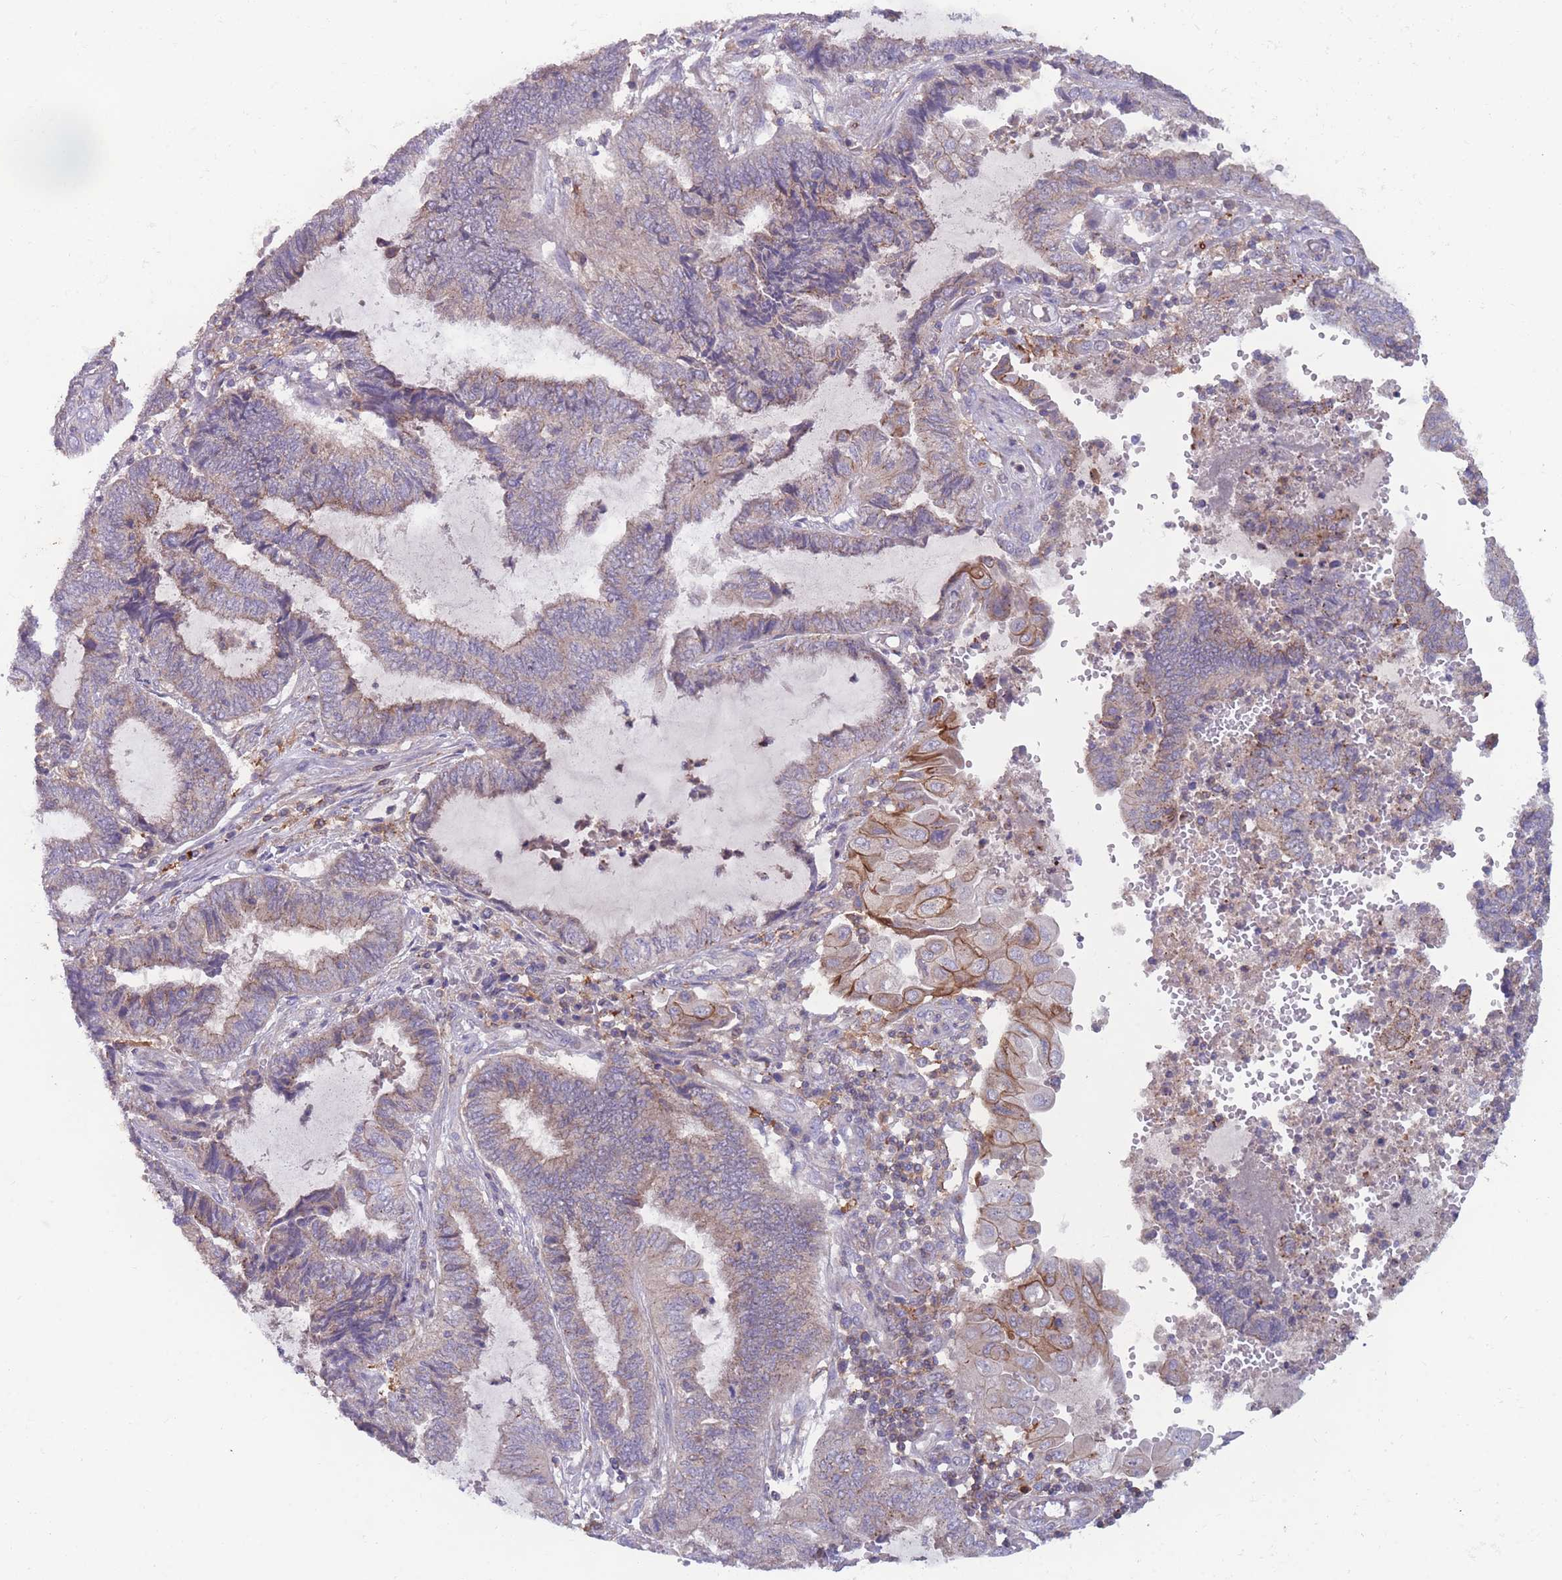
{"staining": {"intensity": "moderate", "quantity": "<25%", "location": "cytoplasmic/membranous"}, "tissue": "endometrial cancer", "cell_type": "Tumor cells", "image_type": "cancer", "snomed": [{"axis": "morphology", "description": "Adenocarcinoma, NOS"}, {"axis": "topography", "description": "Uterus"}, {"axis": "topography", "description": "Endometrium"}], "caption": "There is low levels of moderate cytoplasmic/membranous expression in tumor cells of endometrial cancer, as demonstrated by immunohistochemical staining (brown color).", "gene": "CD33", "patient": {"sex": "female", "age": 70}}